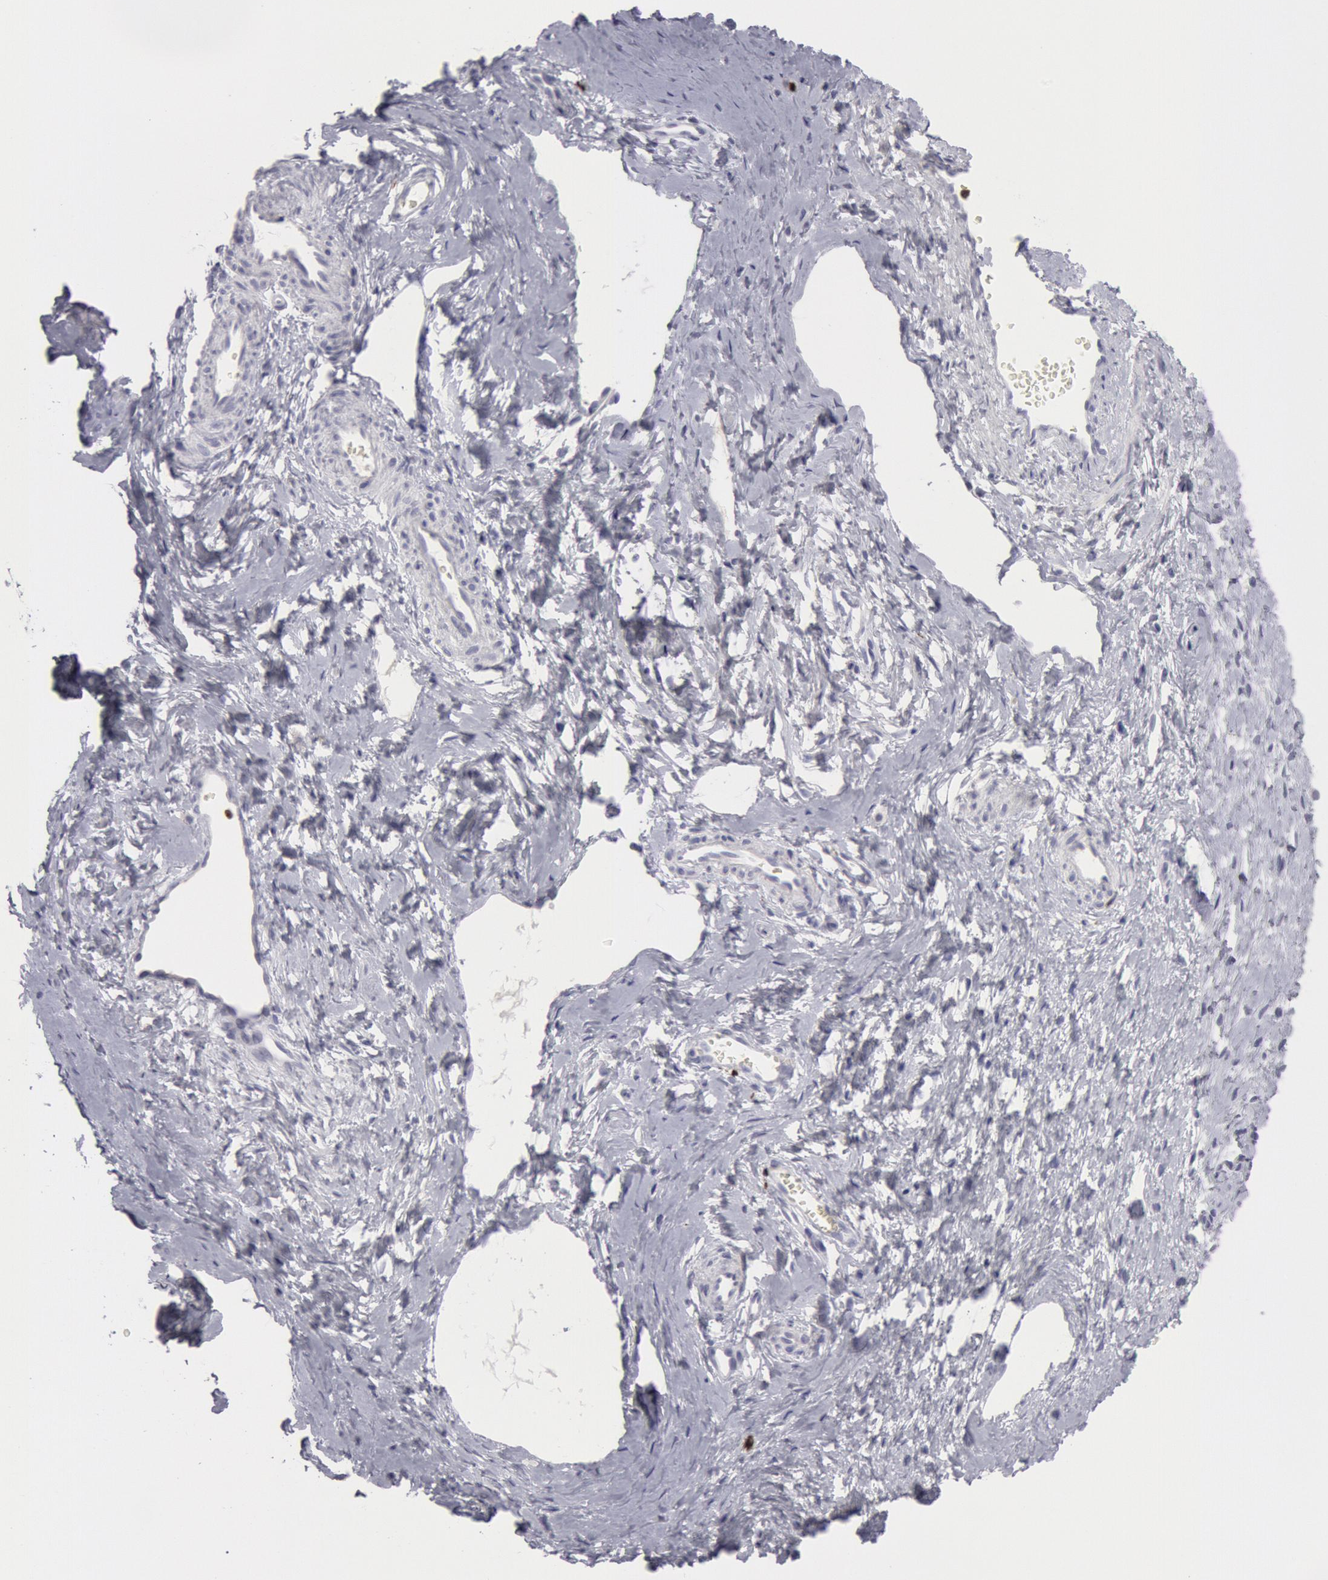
{"staining": {"intensity": "negative", "quantity": "none", "location": "none"}, "tissue": "cervix", "cell_type": "Glandular cells", "image_type": "normal", "snomed": [{"axis": "morphology", "description": "Normal tissue, NOS"}, {"axis": "topography", "description": "Cervix"}], "caption": "The immunohistochemistry (IHC) micrograph has no significant positivity in glandular cells of cervix.", "gene": "FCN1", "patient": {"sex": "female", "age": 40}}